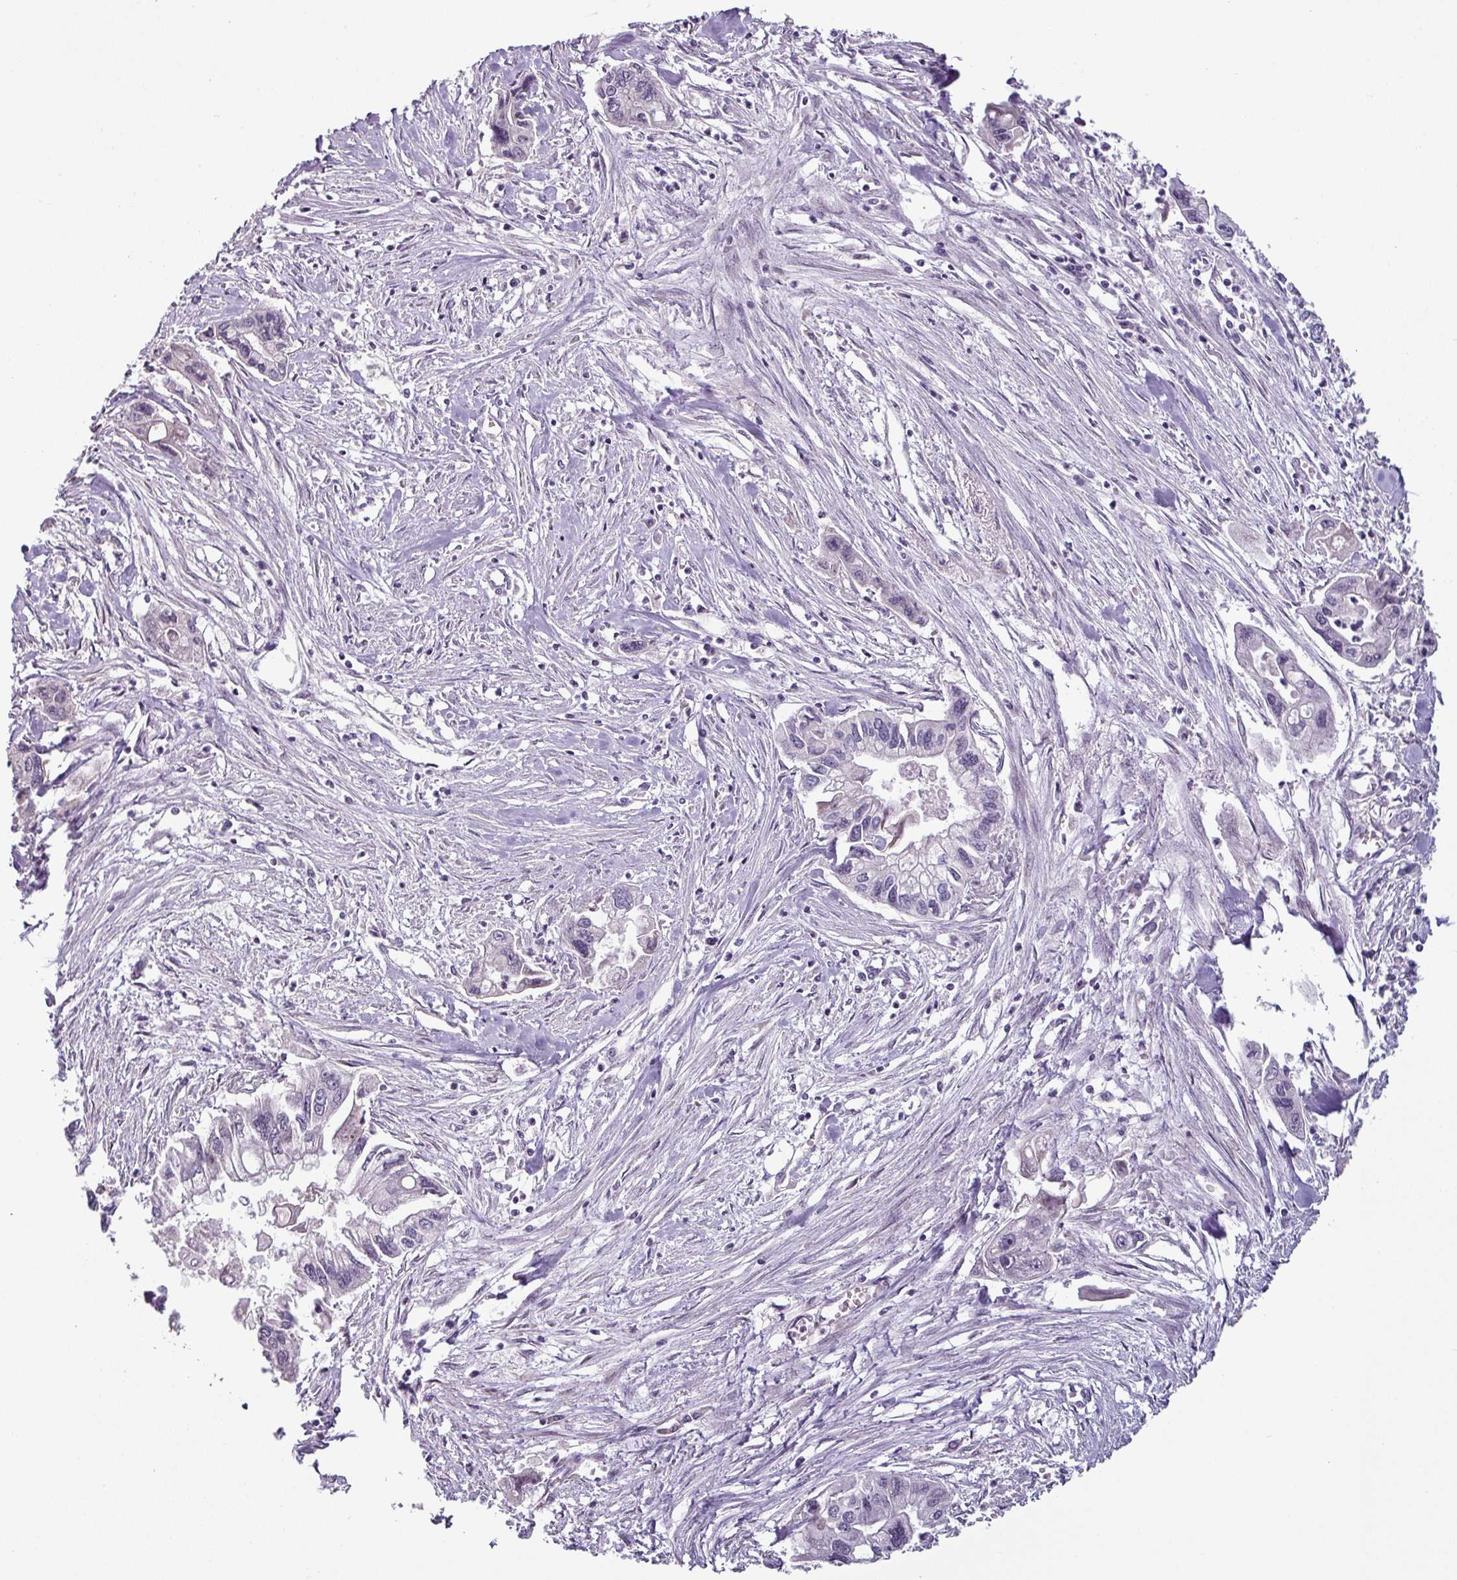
{"staining": {"intensity": "negative", "quantity": "none", "location": "none"}, "tissue": "pancreatic cancer", "cell_type": "Tumor cells", "image_type": "cancer", "snomed": [{"axis": "morphology", "description": "Adenocarcinoma, NOS"}, {"axis": "topography", "description": "Pancreas"}], "caption": "Immunohistochemical staining of human pancreatic adenocarcinoma exhibits no significant staining in tumor cells. Brightfield microscopy of immunohistochemistry stained with DAB (3,3'-diaminobenzidine) (brown) and hematoxylin (blue), captured at high magnification.", "gene": "OR52D1", "patient": {"sex": "male", "age": 62}}